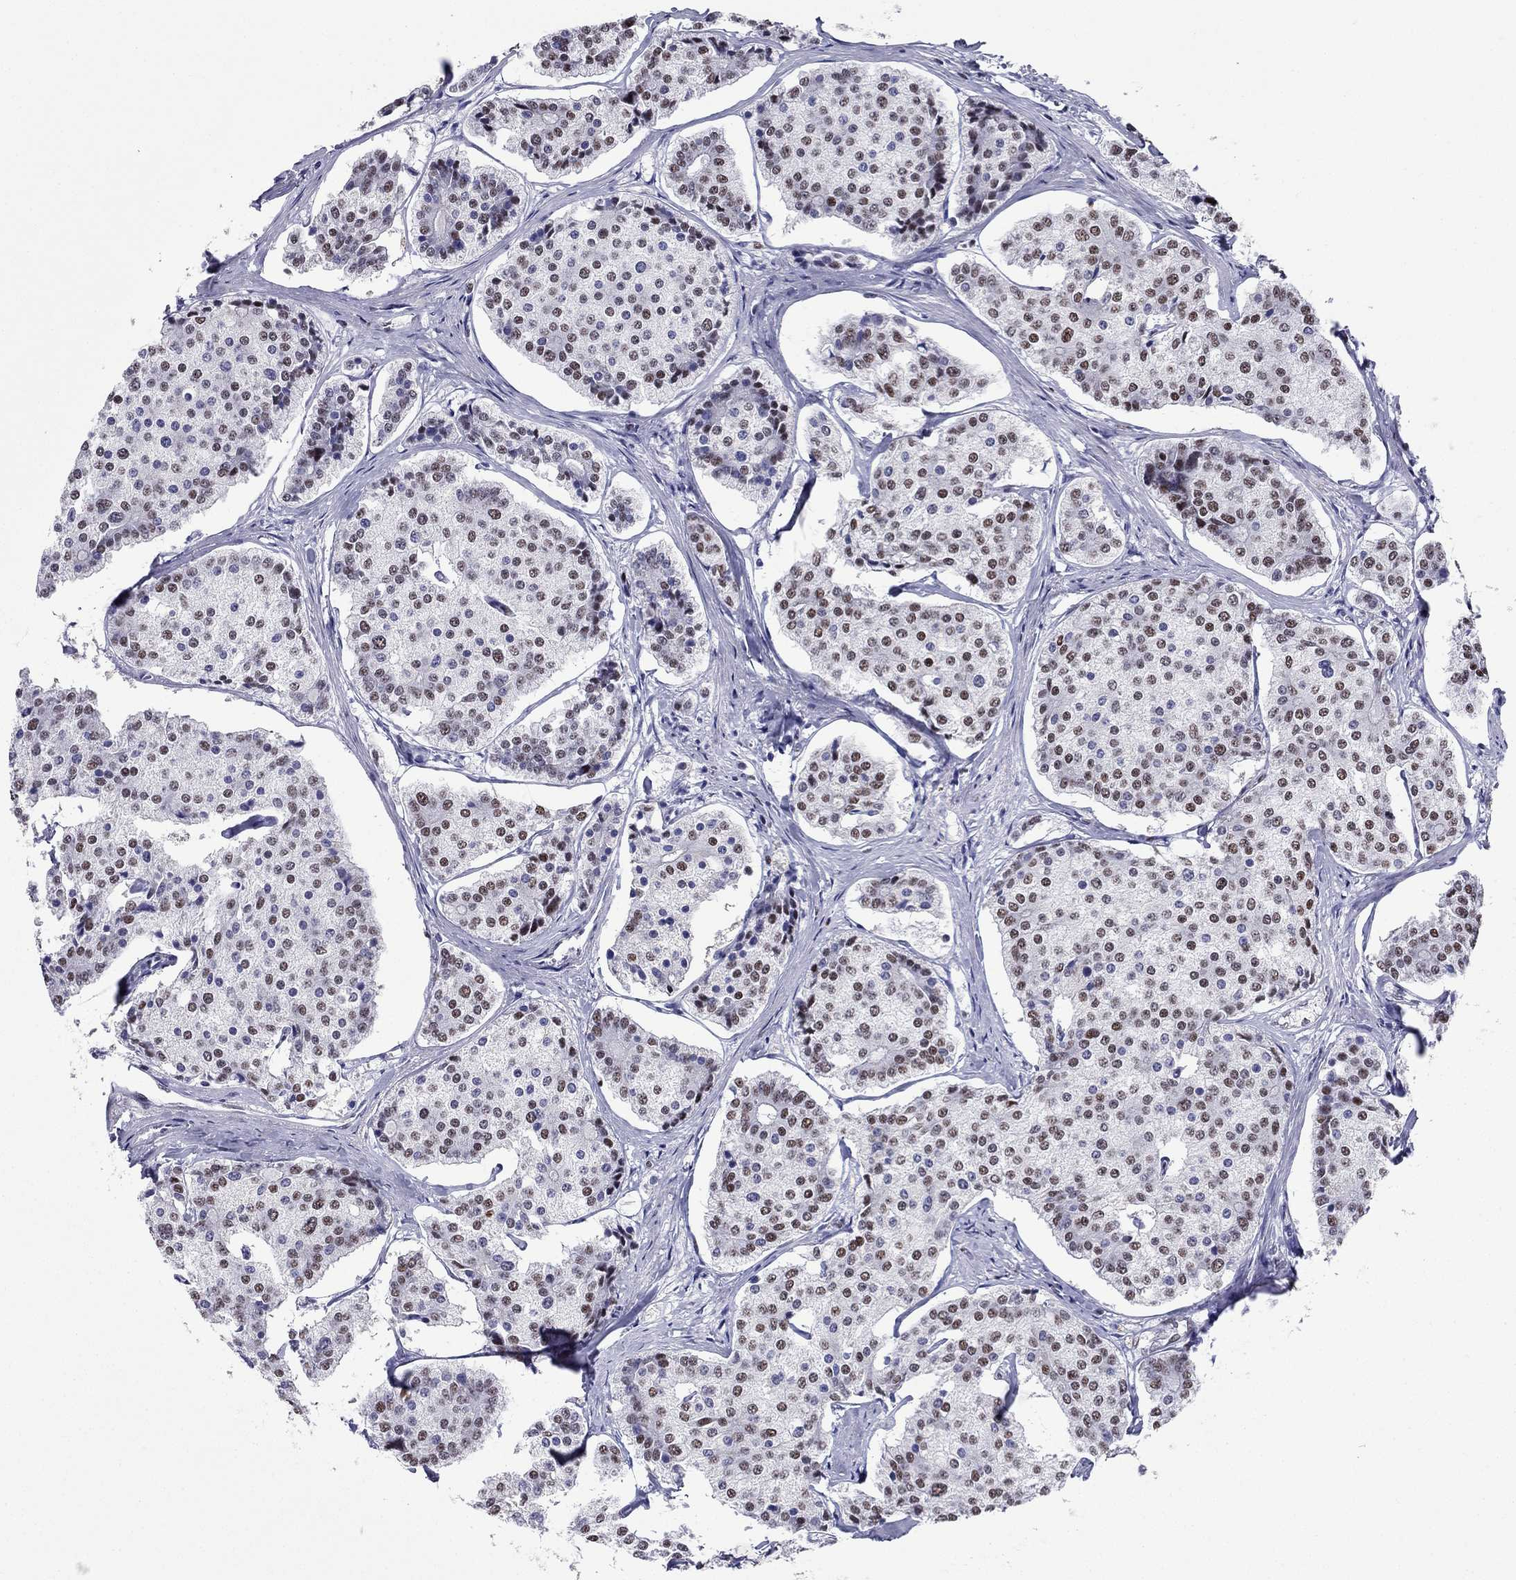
{"staining": {"intensity": "strong", "quantity": "25%-75%", "location": "nuclear"}, "tissue": "carcinoid", "cell_type": "Tumor cells", "image_type": "cancer", "snomed": [{"axis": "morphology", "description": "Carcinoid, malignant, NOS"}, {"axis": "topography", "description": "Small intestine"}], "caption": "About 25%-75% of tumor cells in carcinoid show strong nuclear protein positivity as visualized by brown immunohistochemical staining.", "gene": "PPM1G", "patient": {"sex": "female", "age": 65}}